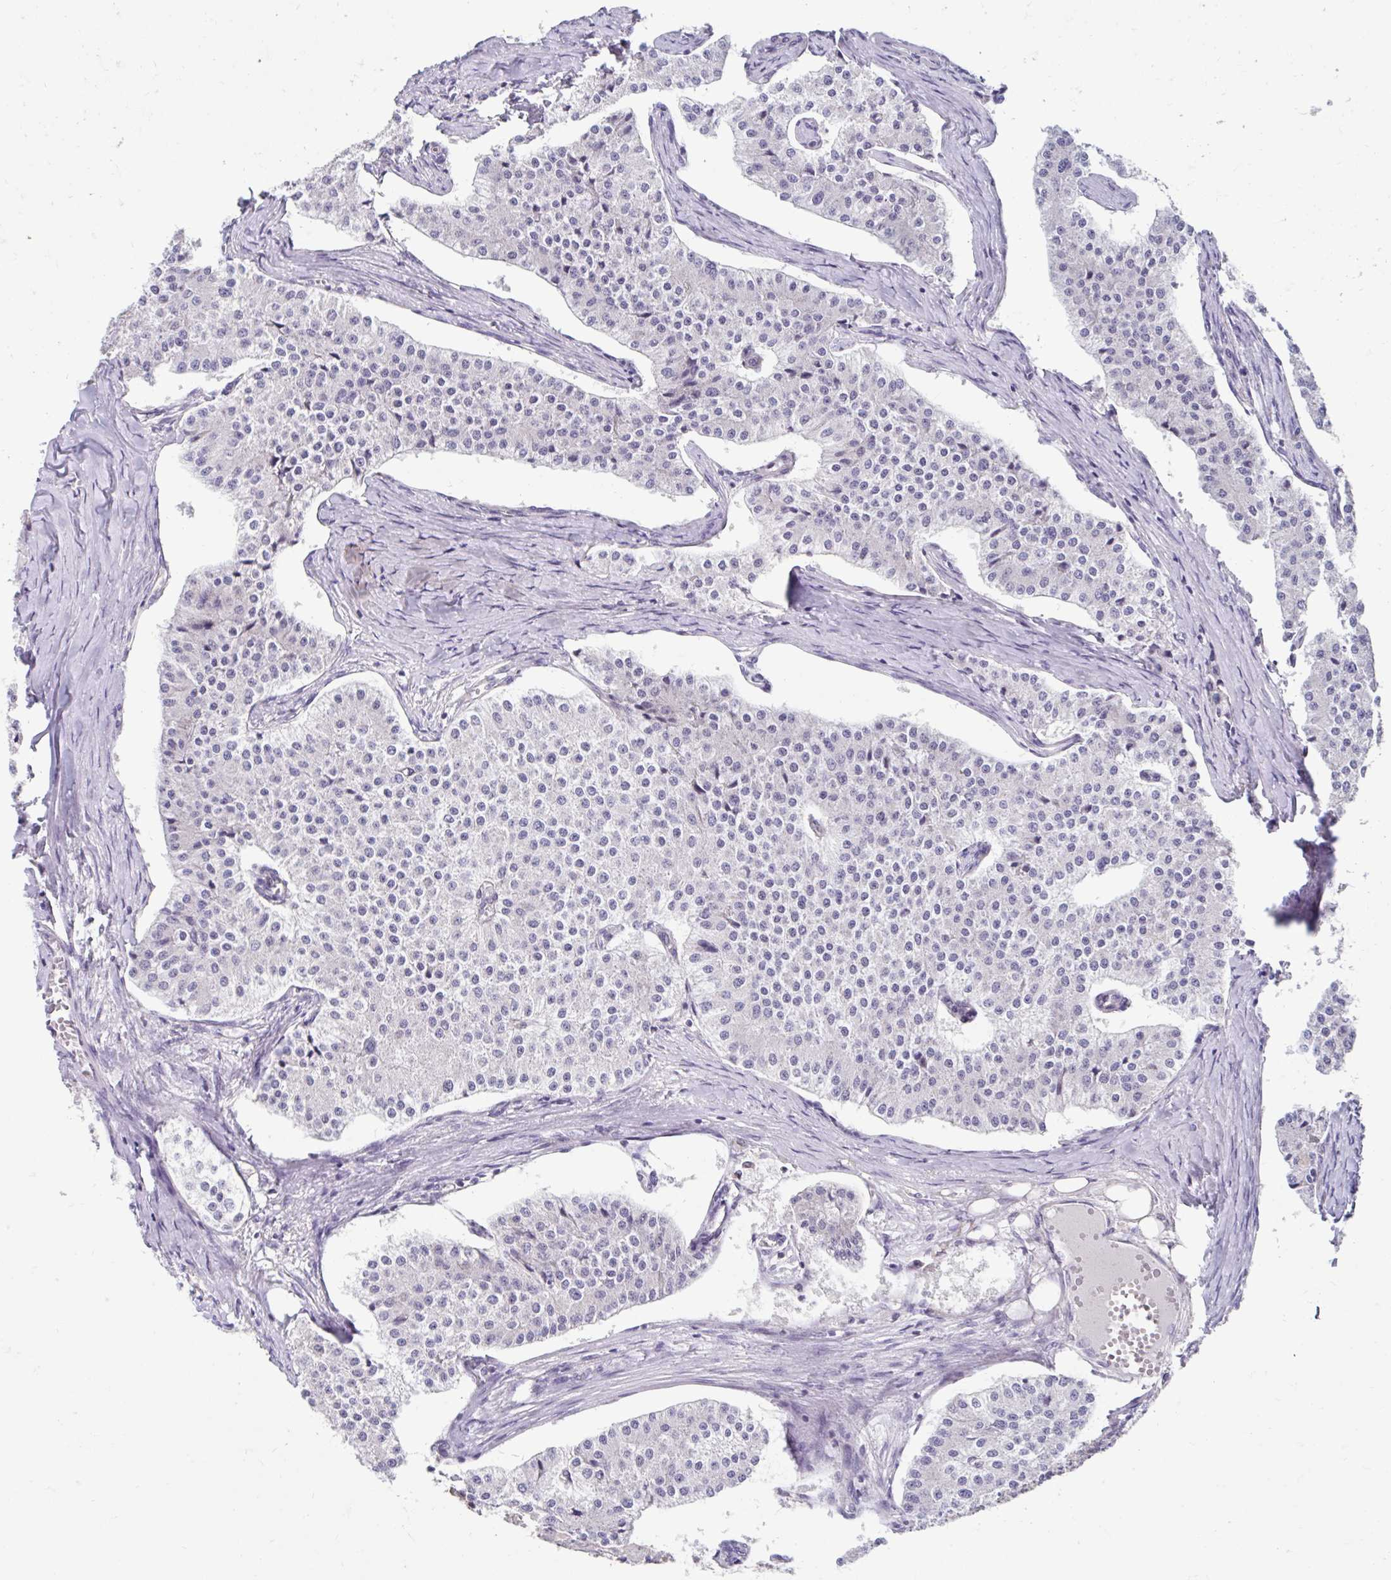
{"staining": {"intensity": "negative", "quantity": "none", "location": "none"}, "tissue": "carcinoid", "cell_type": "Tumor cells", "image_type": "cancer", "snomed": [{"axis": "morphology", "description": "Carcinoid, malignant, NOS"}, {"axis": "topography", "description": "Colon"}], "caption": "Image shows no protein positivity in tumor cells of carcinoid tissue. Nuclei are stained in blue.", "gene": "NT5C1B", "patient": {"sex": "female", "age": 52}}